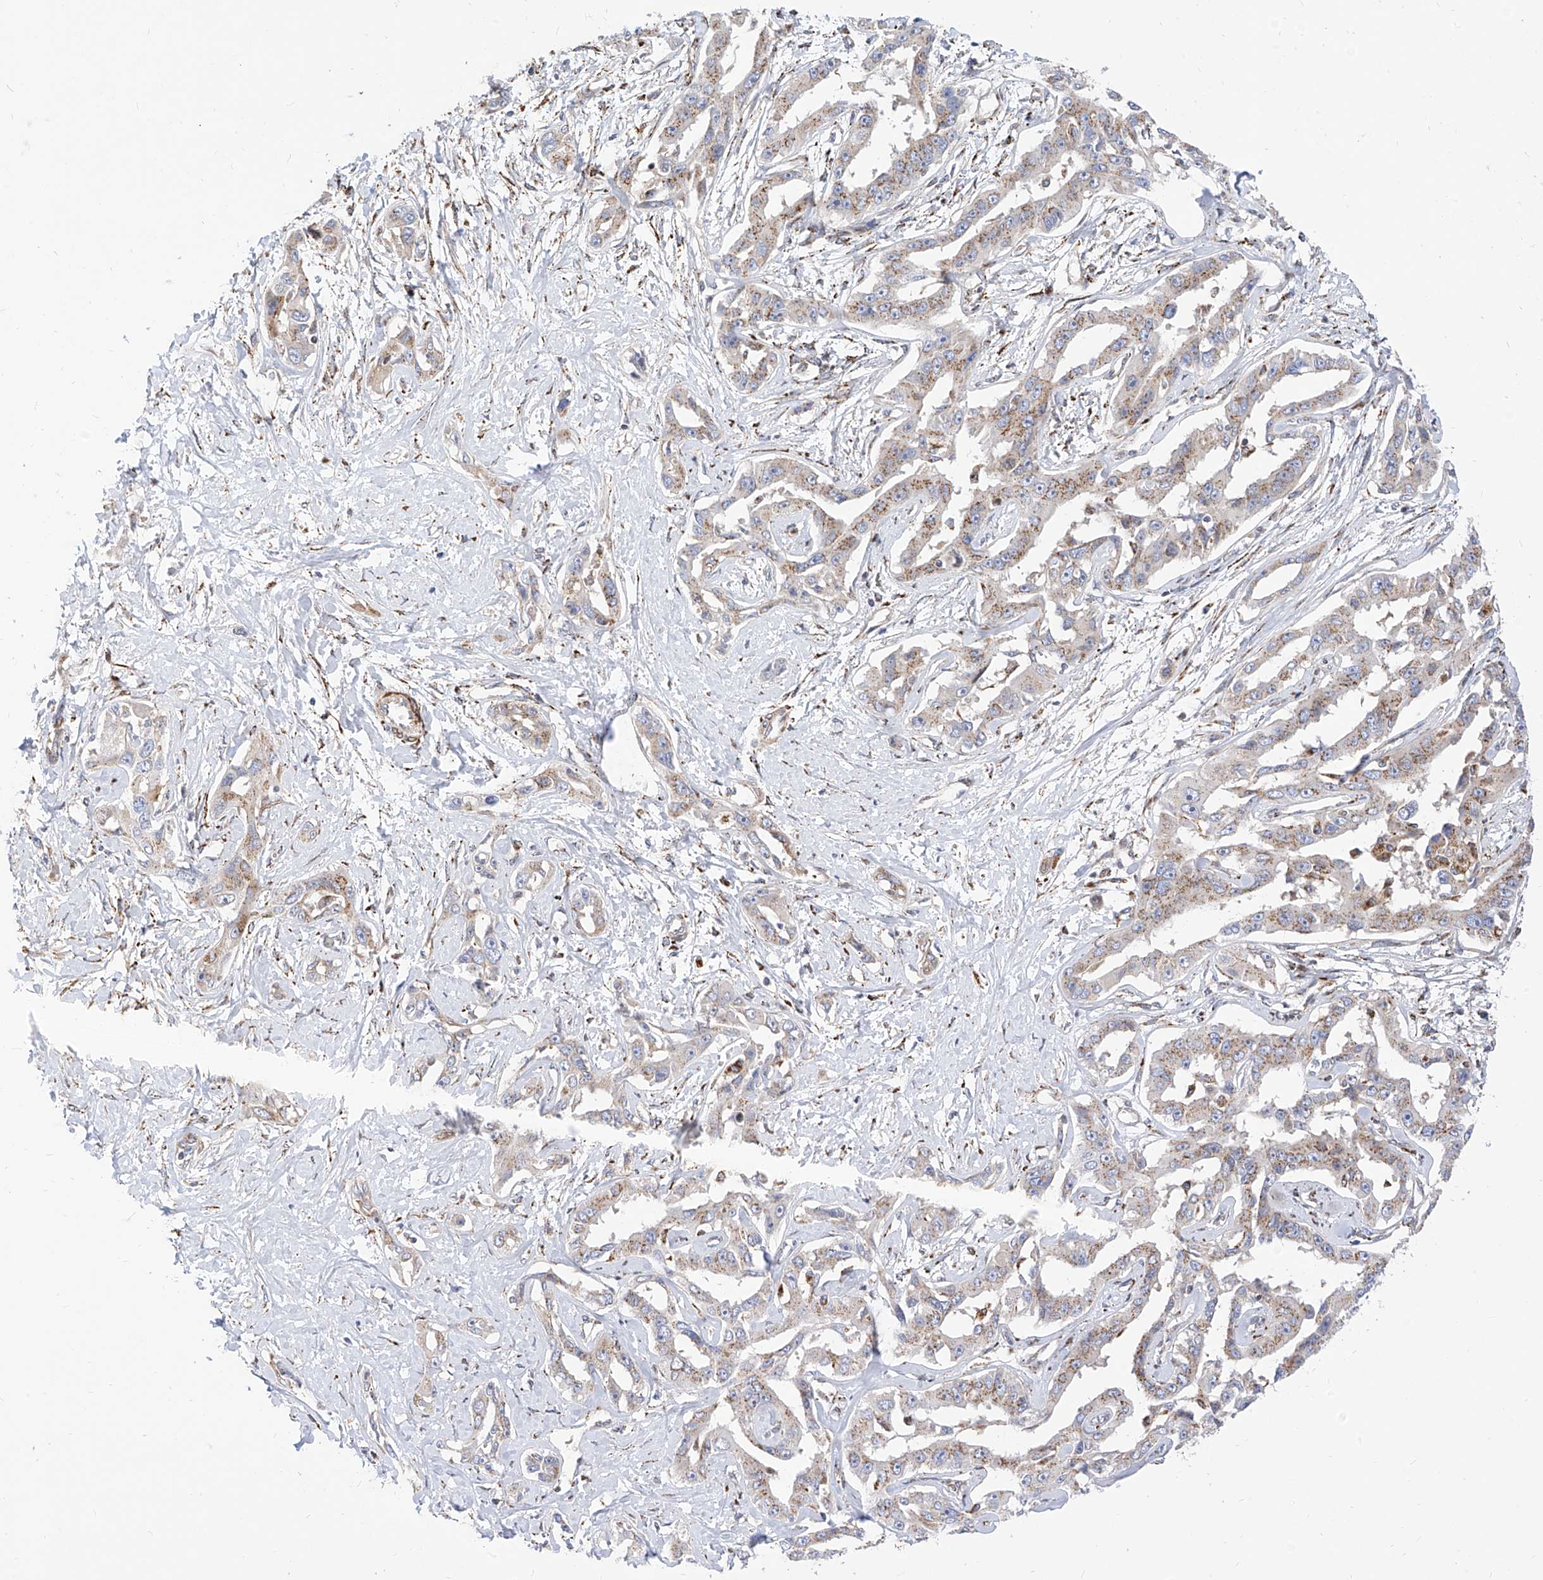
{"staining": {"intensity": "weak", "quantity": ">75%", "location": "cytoplasmic/membranous"}, "tissue": "liver cancer", "cell_type": "Tumor cells", "image_type": "cancer", "snomed": [{"axis": "morphology", "description": "Cholangiocarcinoma"}, {"axis": "topography", "description": "Liver"}], "caption": "Protein expression analysis of liver cholangiocarcinoma exhibits weak cytoplasmic/membranous expression in approximately >75% of tumor cells.", "gene": "TTLL8", "patient": {"sex": "male", "age": 59}}